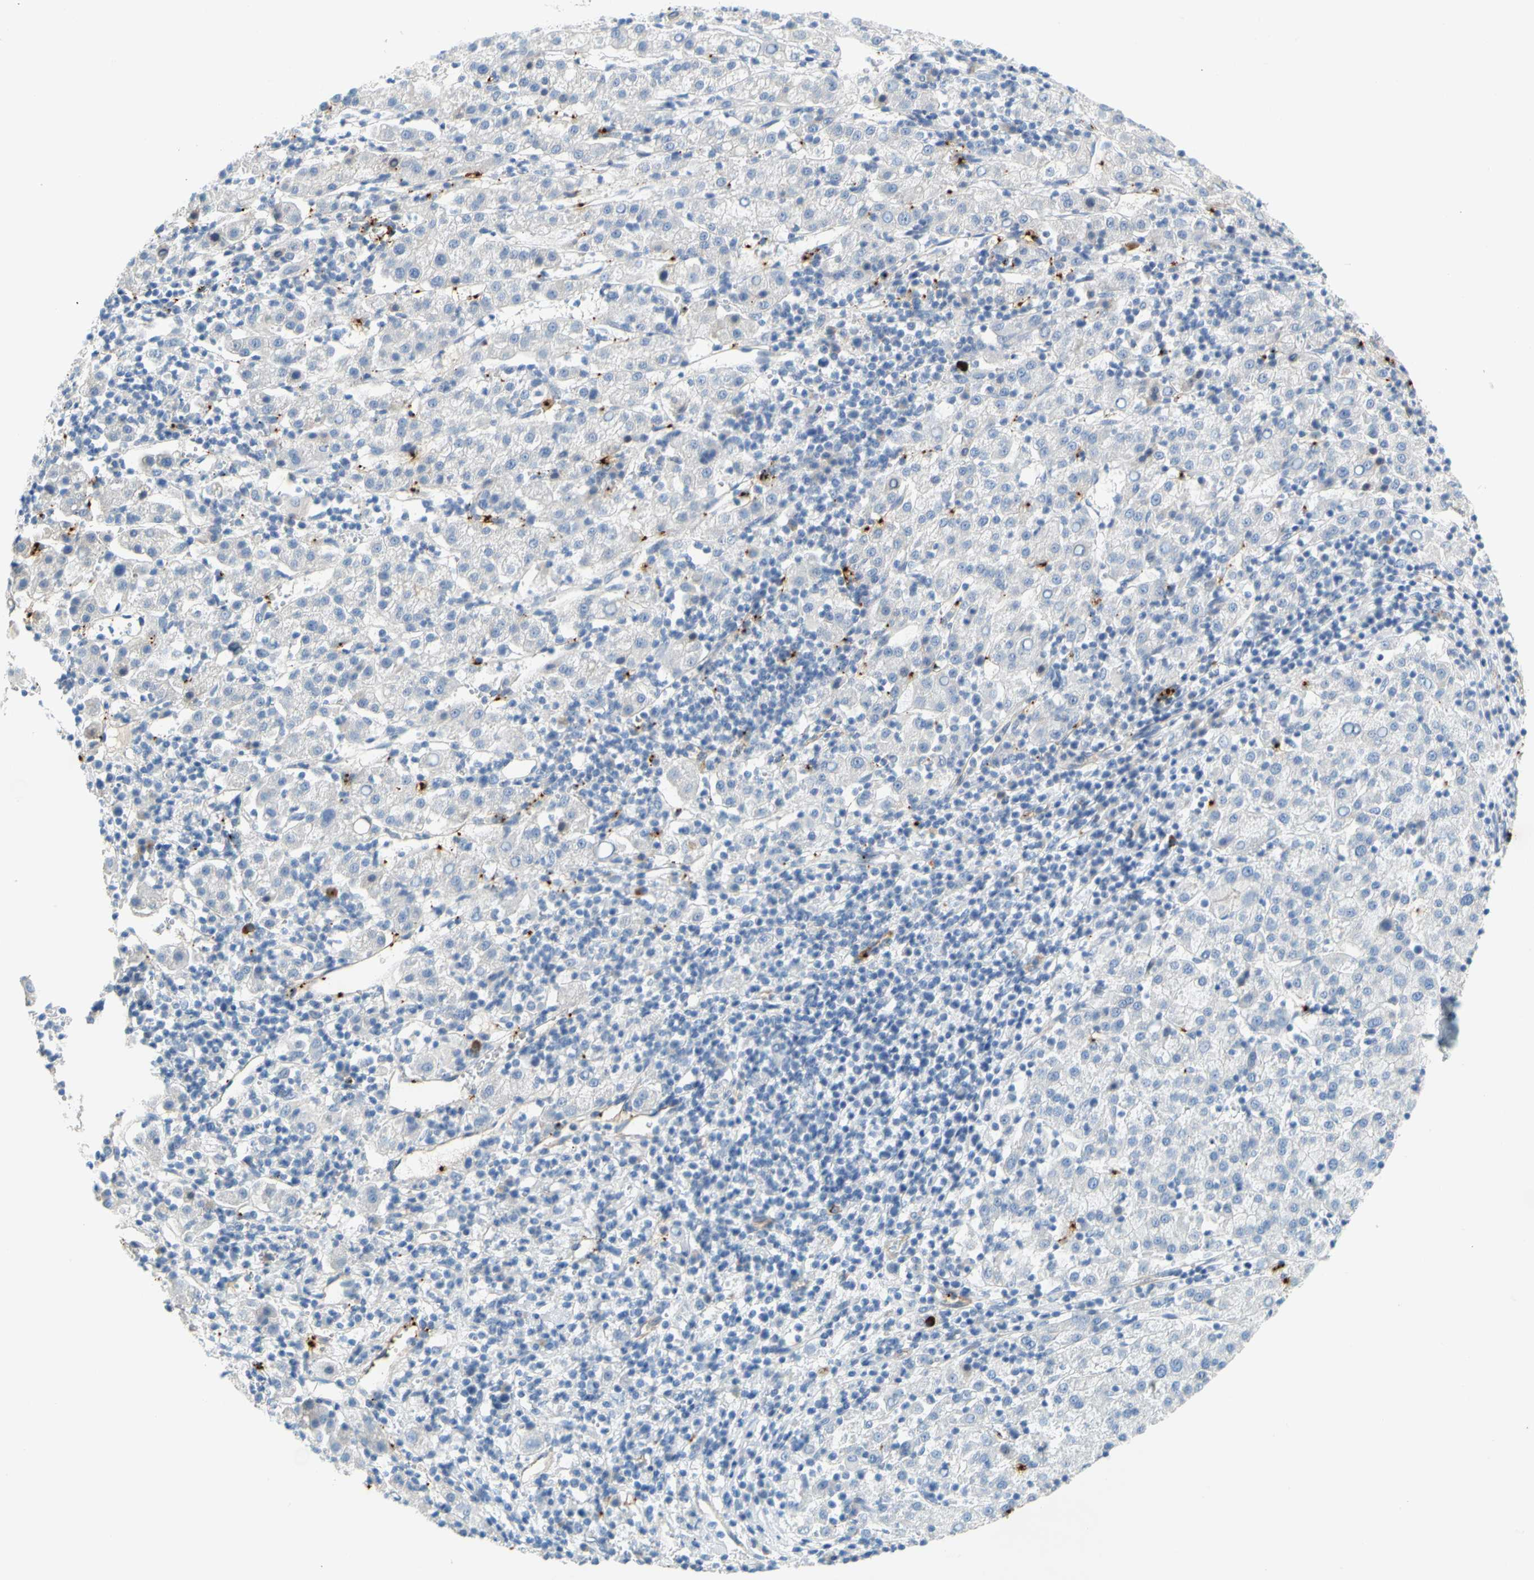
{"staining": {"intensity": "negative", "quantity": "none", "location": "none"}, "tissue": "liver cancer", "cell_type": "Tumor cells", "image_type": "cancer", "snomed": [{"axis": "morphology", "description": "Carcinoma, Hepatocellular, NOS"}, {"axis": "topography", "description": "Liver"}], "caption": "Tumor cells are negative for protein expression in human liver cancer. (DAB (3,3'-diaminobenzidine) immunohistochemistry (IHC), high magnification).", "gene": "PPBP", "patient": {"sex": "female", "age": 58}}